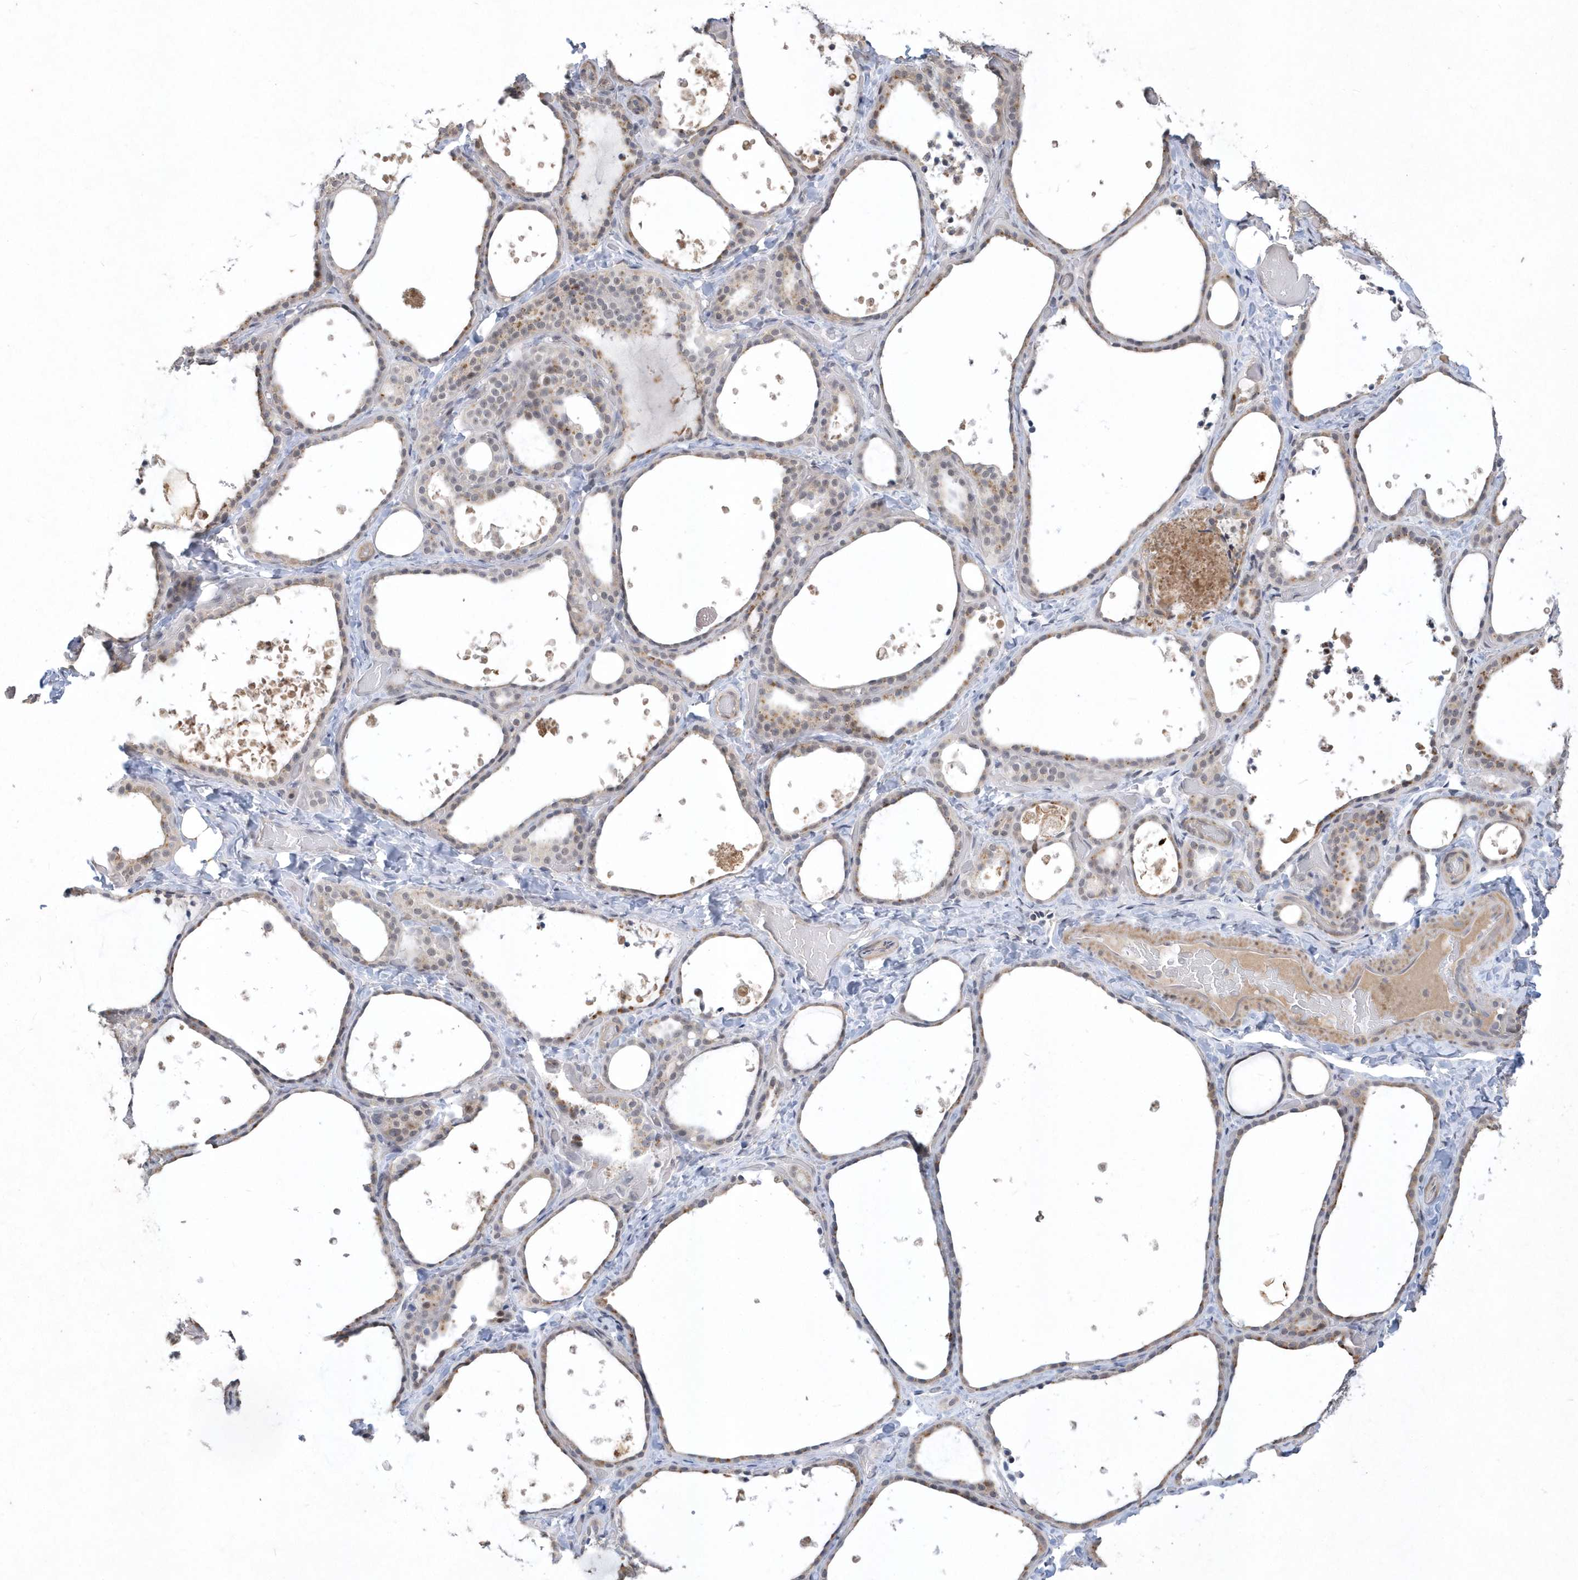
{"staining": {"intensity": "weak", "quantity": "25%-75%", "location": "cytoplasmic/membranous"}, "tissue": "thyroid gland", "cell_type": "Glandular cells", "image_type": "normal", "snomed": [{"axis": "morphology", "description": "Normal tissue, NOS"}, {"axis": "topography", "description": "Thyroid gland"}], "caption": "Glandular cells reveal low levels of weak cytoplasmic/membranous positivity in approximately 25%-75% of cells in normal thyroid gland.", "gene": "TSPEAR", "patient": {"sex": "female", "age": 44}}